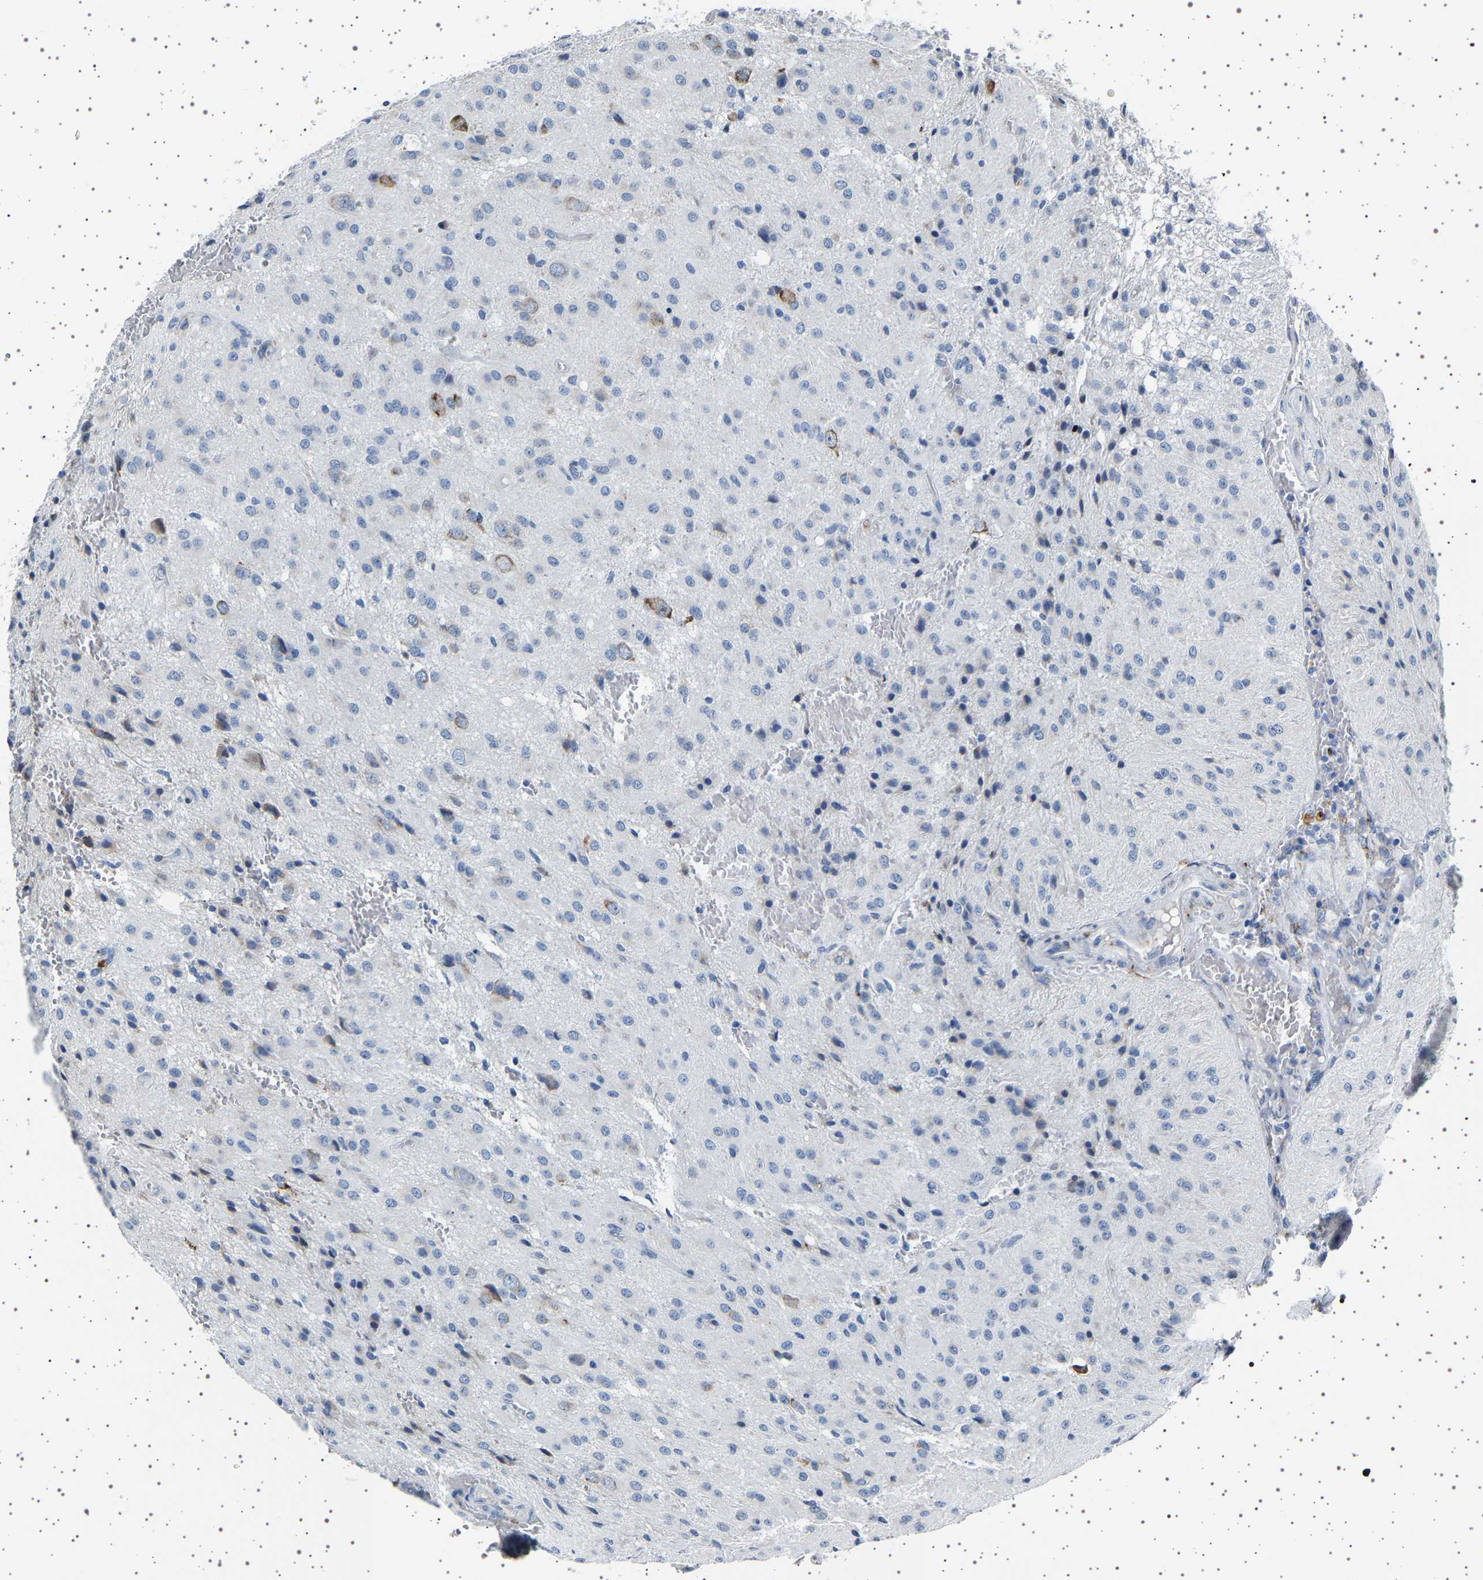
{"staining": {"intensity": "moderate", "quantity": "<25%", "location": "cytoplasmic/membranous"}, "tissue": "glioma", "cell_type": "Tumor cells", "image_type": "cancer", "snomed": [{"axis": "morphology", "description": "Glioma, malignant, High grade"}, {"axis": "topography", "description": "Brain"}], "caption": "Protein expression analysis of human glioma reveals moderate cytoplasmic/membranous positivity in about <25% of tumor cells.", "gene": "FTCD", "patient": {"sex": "female", "age": 59}}